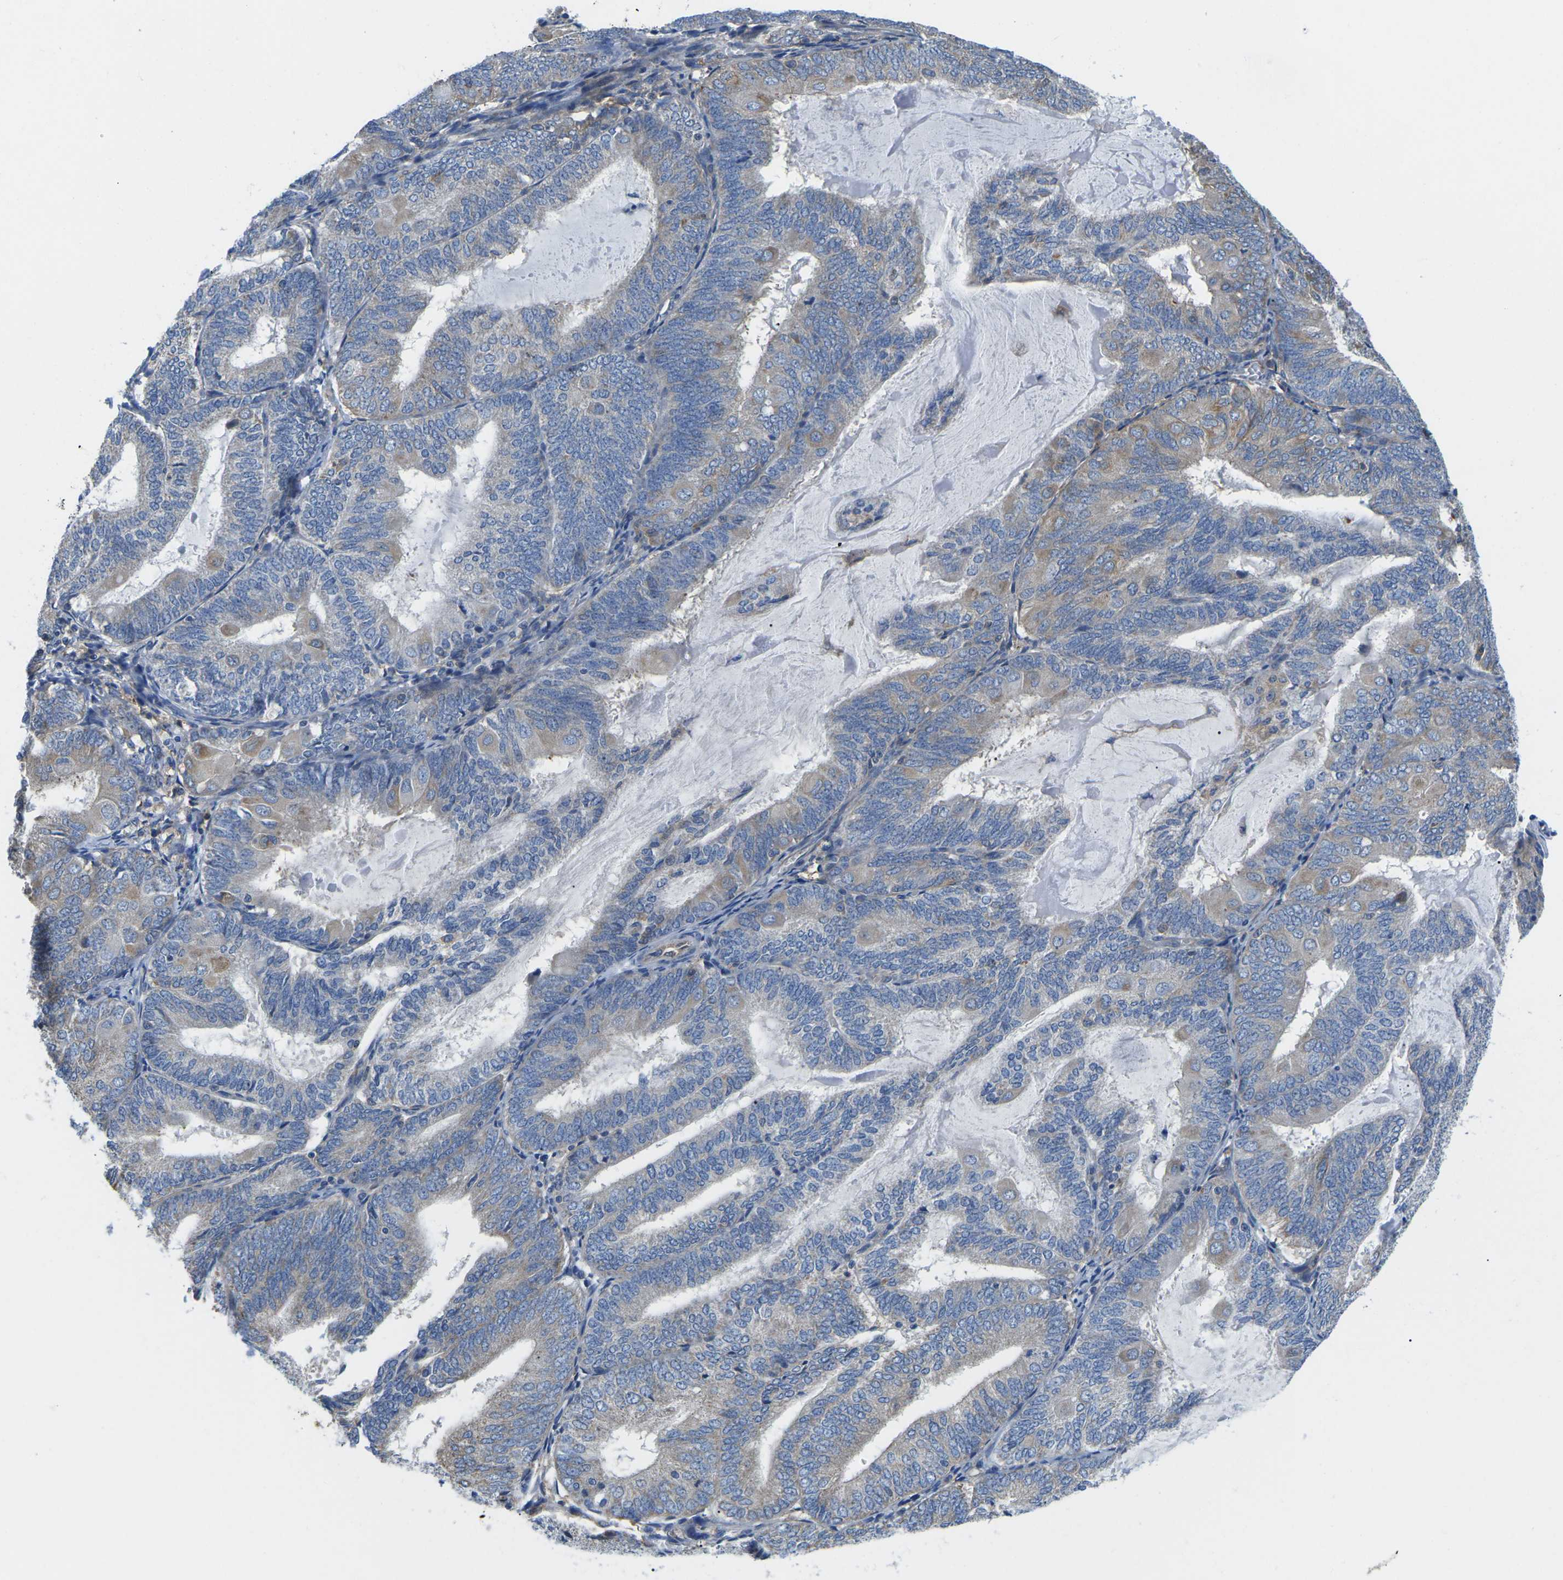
{"staining": {"intensity": "weak", "quantity": ">75%", "location": "cytoplasmic/membranous"}, "tissue": "endometrial cancer", "cell_type": "Tumor cells", "image_type": "cancer", "snomed": [{"axis": "morphology", "description": "Adenocarcinoma, NOS"}, {"axis": "topography", "description": "Endometrium"}], "caption": "Immunohistochemistry (IHC) of human endometrial adenocarcinoma shows low levels of weak cytoplasmic/membranous staining in approximately >75% of tumor cells. (IHC, brightfield microscopy, high magnification).", "gene": "TMEFF2", "patient": {"sex": "female", "age": 81}}